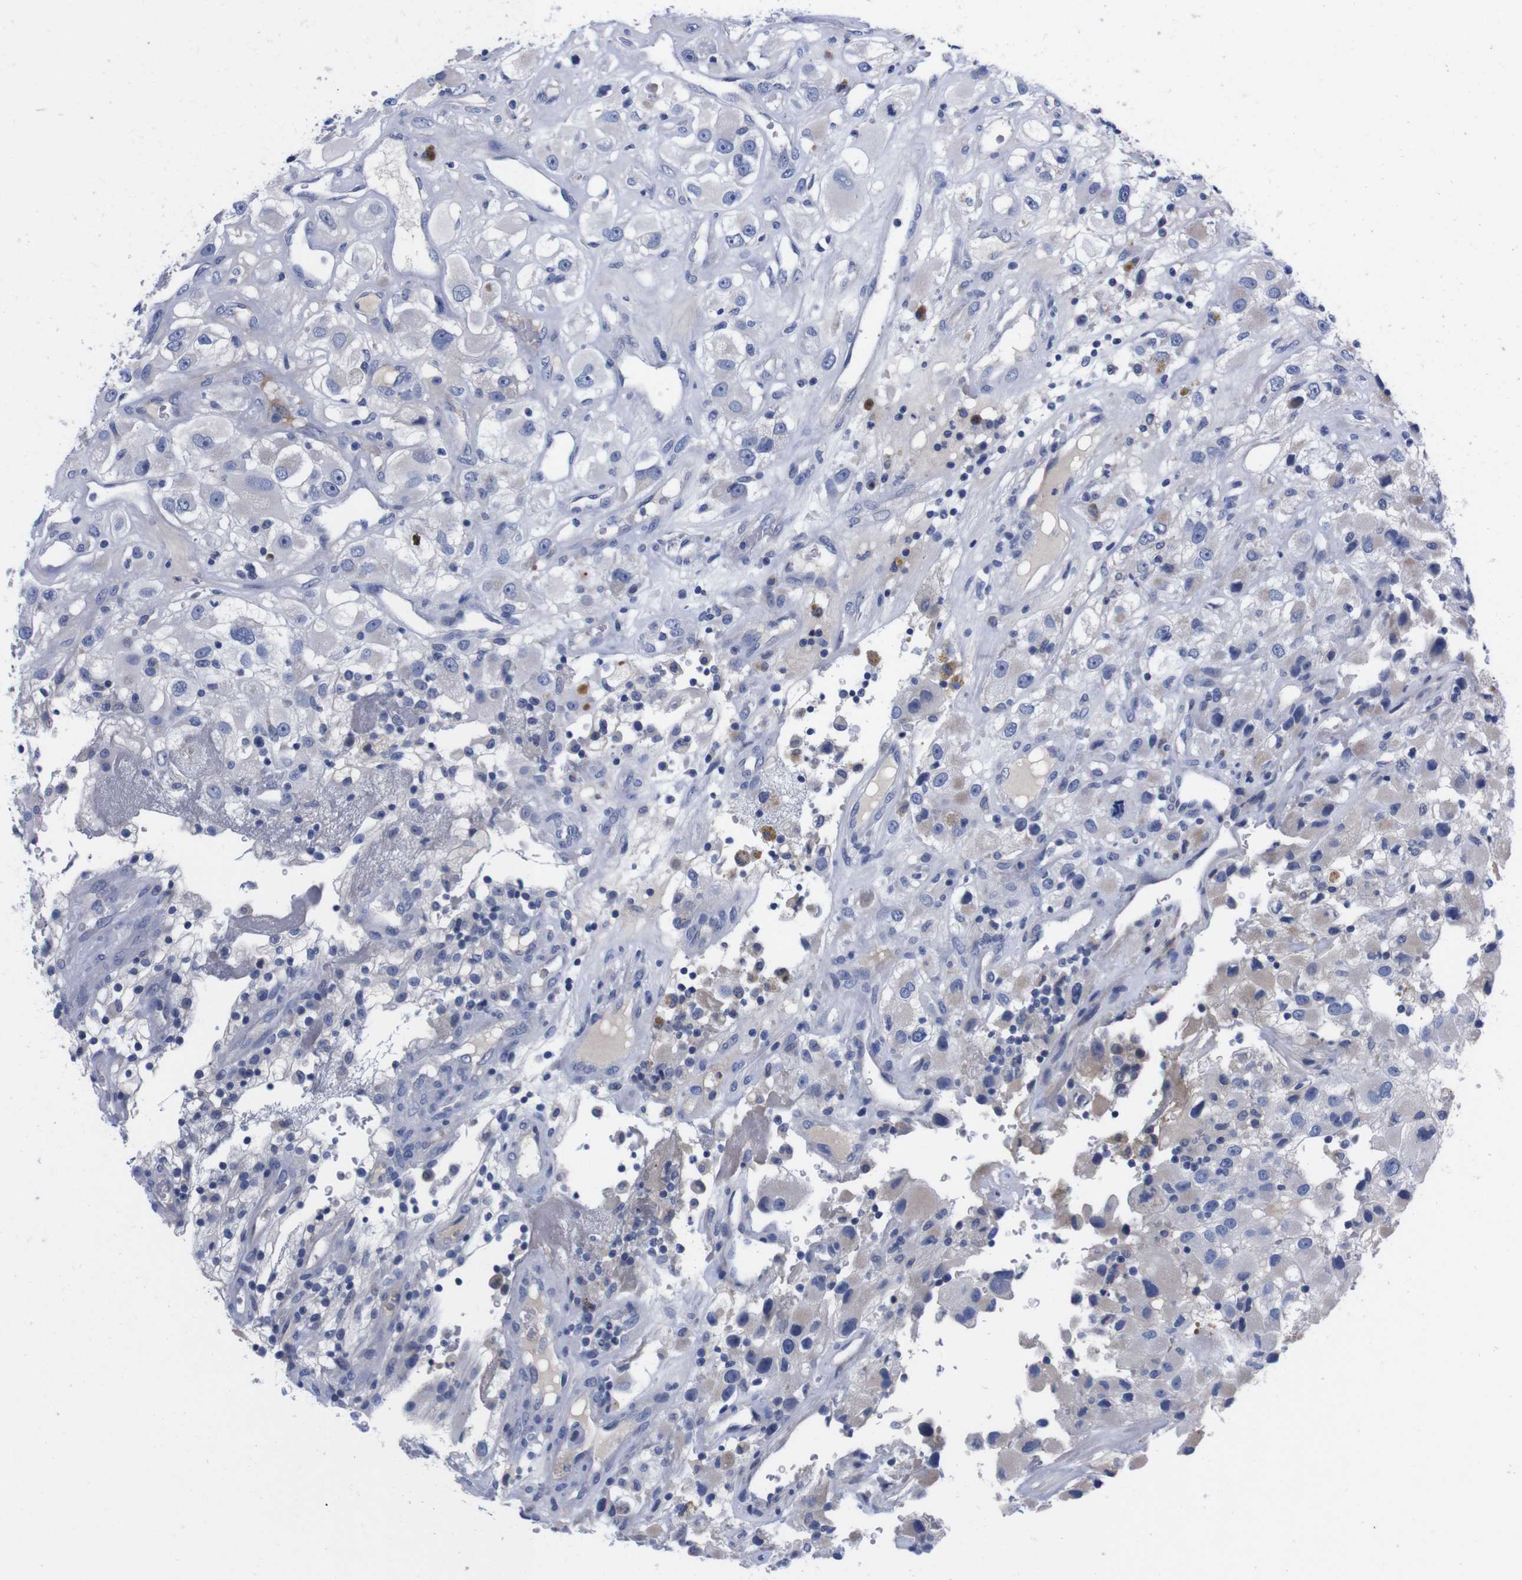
{"staining": {"intensity": "negative", "quantity": "none", "location": "none"}, "tissue": "renal cancer", "cell_type": "Tumor cells", "image_type": "cancer", "snomed": [{"axis": "morphology", "description": "Adenocarcinoma, NOS"}, {"axis": "topography", "description": "Kidney"}], "caption": "Immunohistochemistry (IHC) photomicrograph of neoplastic tissue: renal cancer stained with DAB reveals no significant protein expression in tumor cells.", "gene": "FAM210A", "patient": {"sex": "female", "age": 52}}